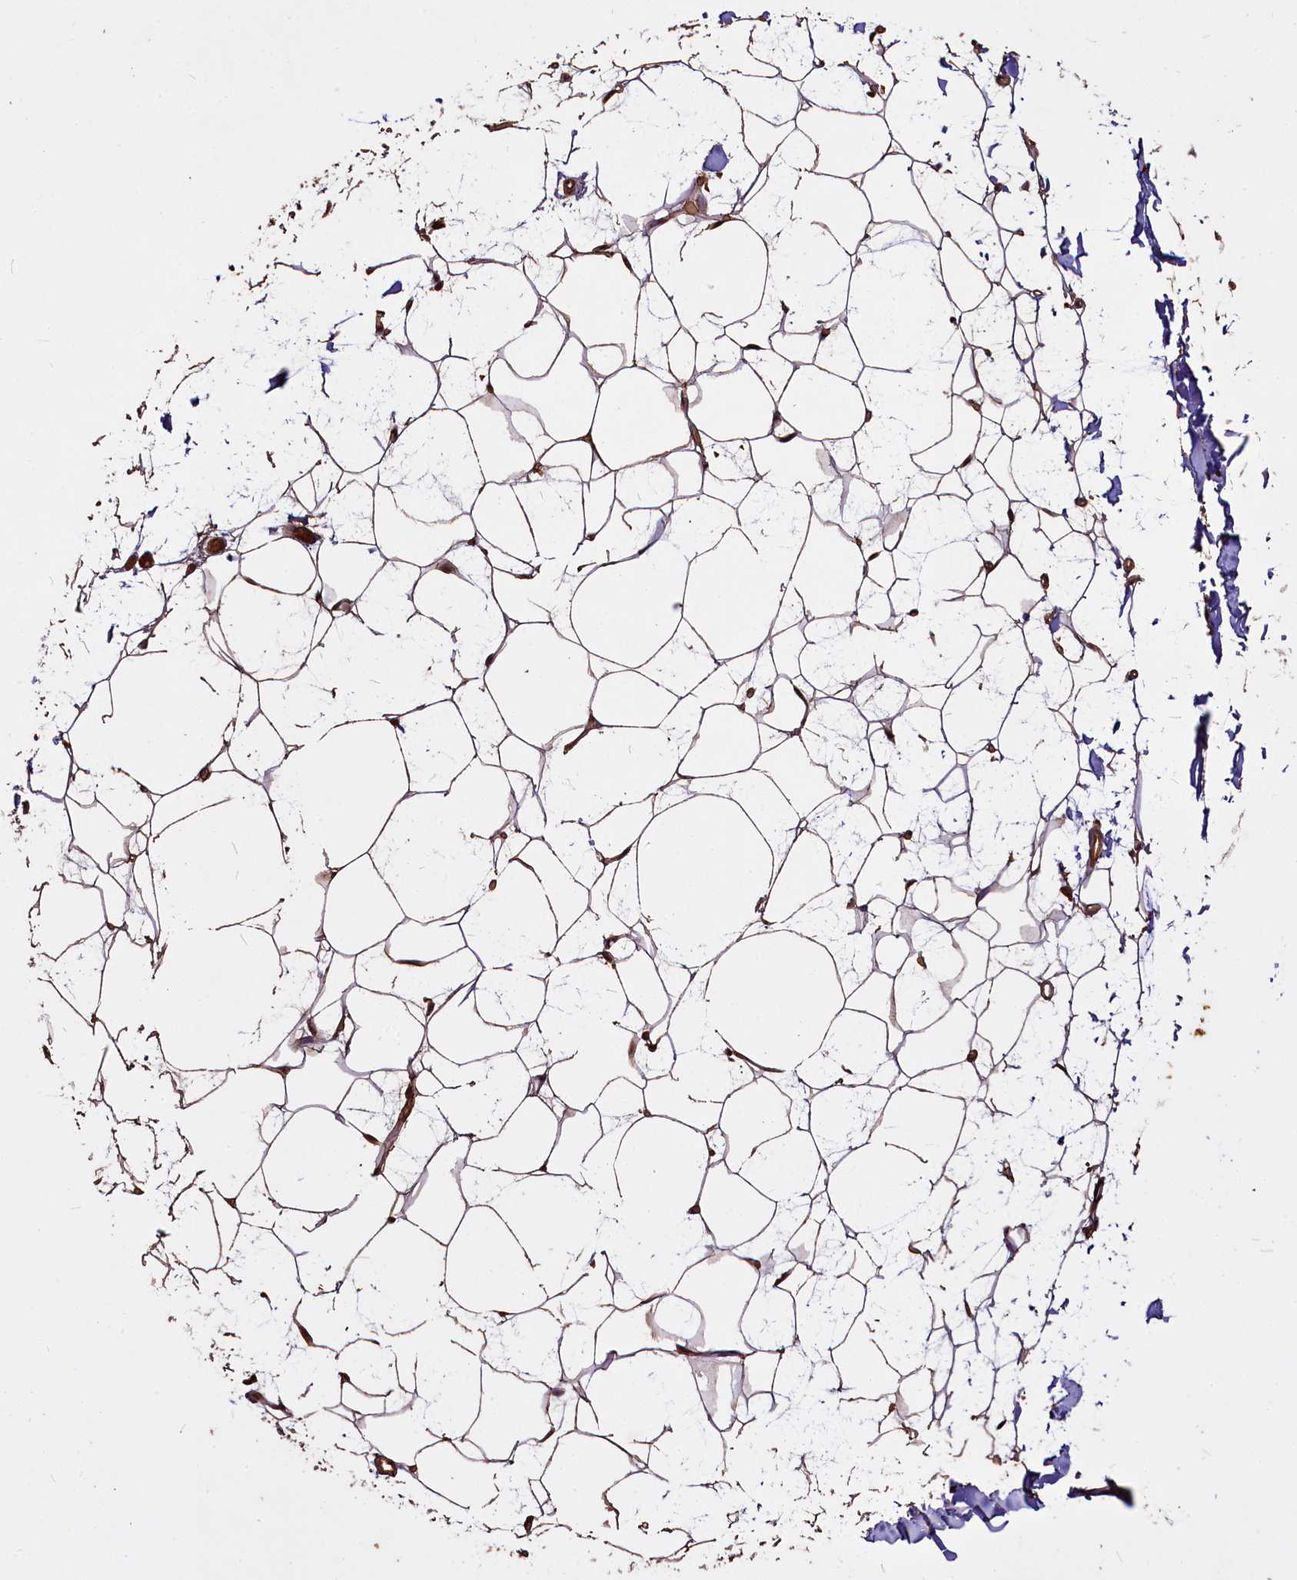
{"staining": {"intensity": "strong", "quantity": ">75%", "location": "cytoplasmic/membranous"}, "tissue": "adipose tissue", "cell_type": "Adipocytes", "image_type": "normal", "snomed": [{"axis": "morphology", "description": "Normal tissue, NOS"}, {"axis": "topography", "description": "Breast"}], "caption": "Brown immunohistochemical staining in unremarkable human adipose tissue shows strong cytoplasmic/membranous staining in about >75% of adipocytes.", "gene": "VPS51", "patient": {"sex": "female", "age": 23}}